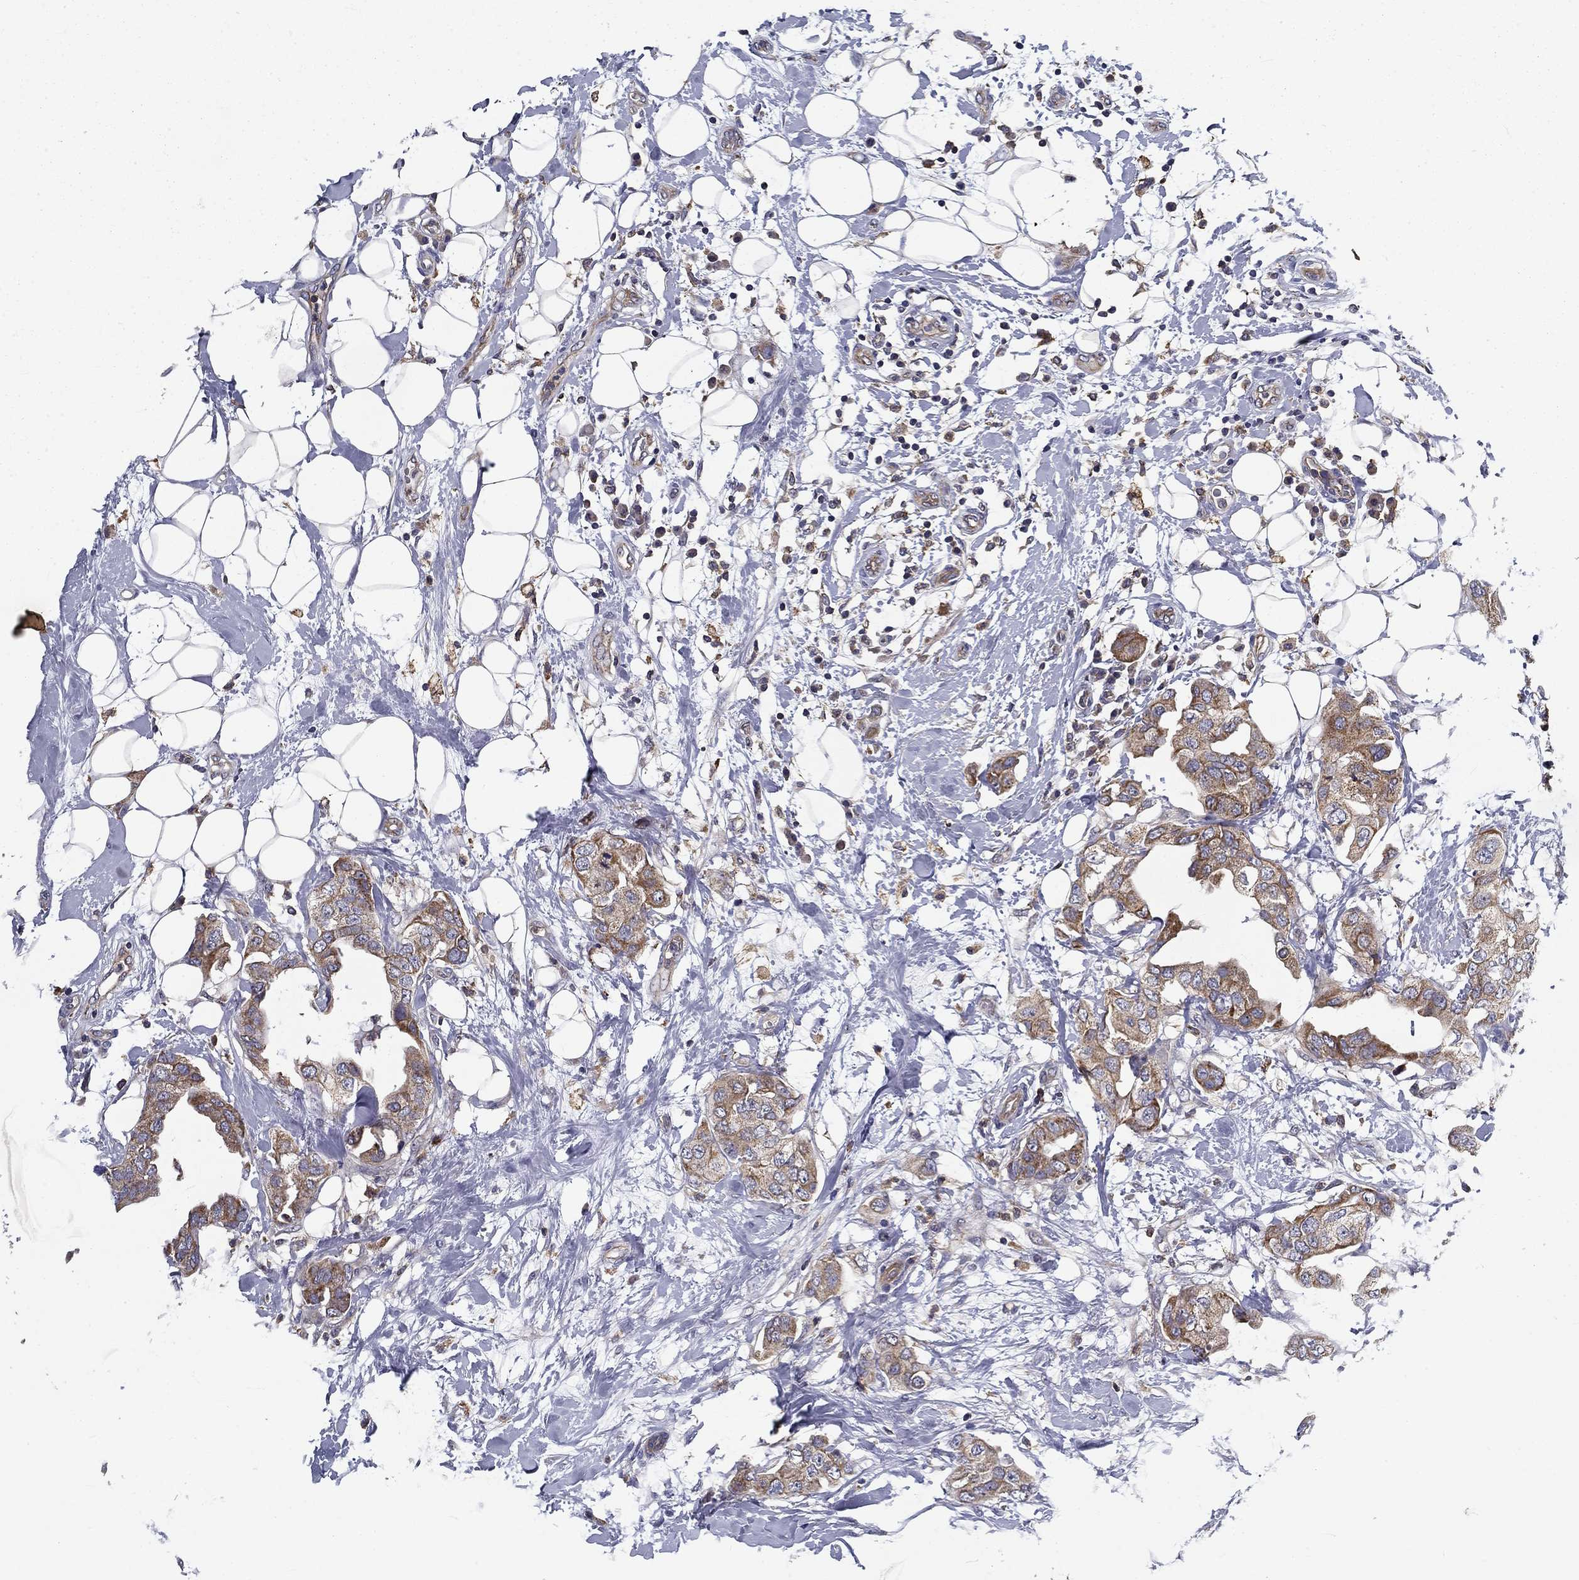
{"staining": {"intensity": "moderate", "quantity": ">75%", "location": "cytoplasmic/membranous"}, "tissue": "breast cancer", "cell_type": "Tumor cells", "image_type": "cancer", "snomed": [{"axis": "morphology", "description": "Normal tissue, NOS"}, {"axis": "morphology", "description": "Duct carcinoma"}, {"axis": "topography", "description": "Breast"}], "caption": "This histopathology image demonstrates immunohistochemistry (IHC) staining of breast cancer (infiltrating ductal carcinoma), with medium moderate cytoplasmic/membranous expression in about >75% of tumor cells.", "gene": "ALDH4A1", "patient": {"sex": "female", "age": 40}}